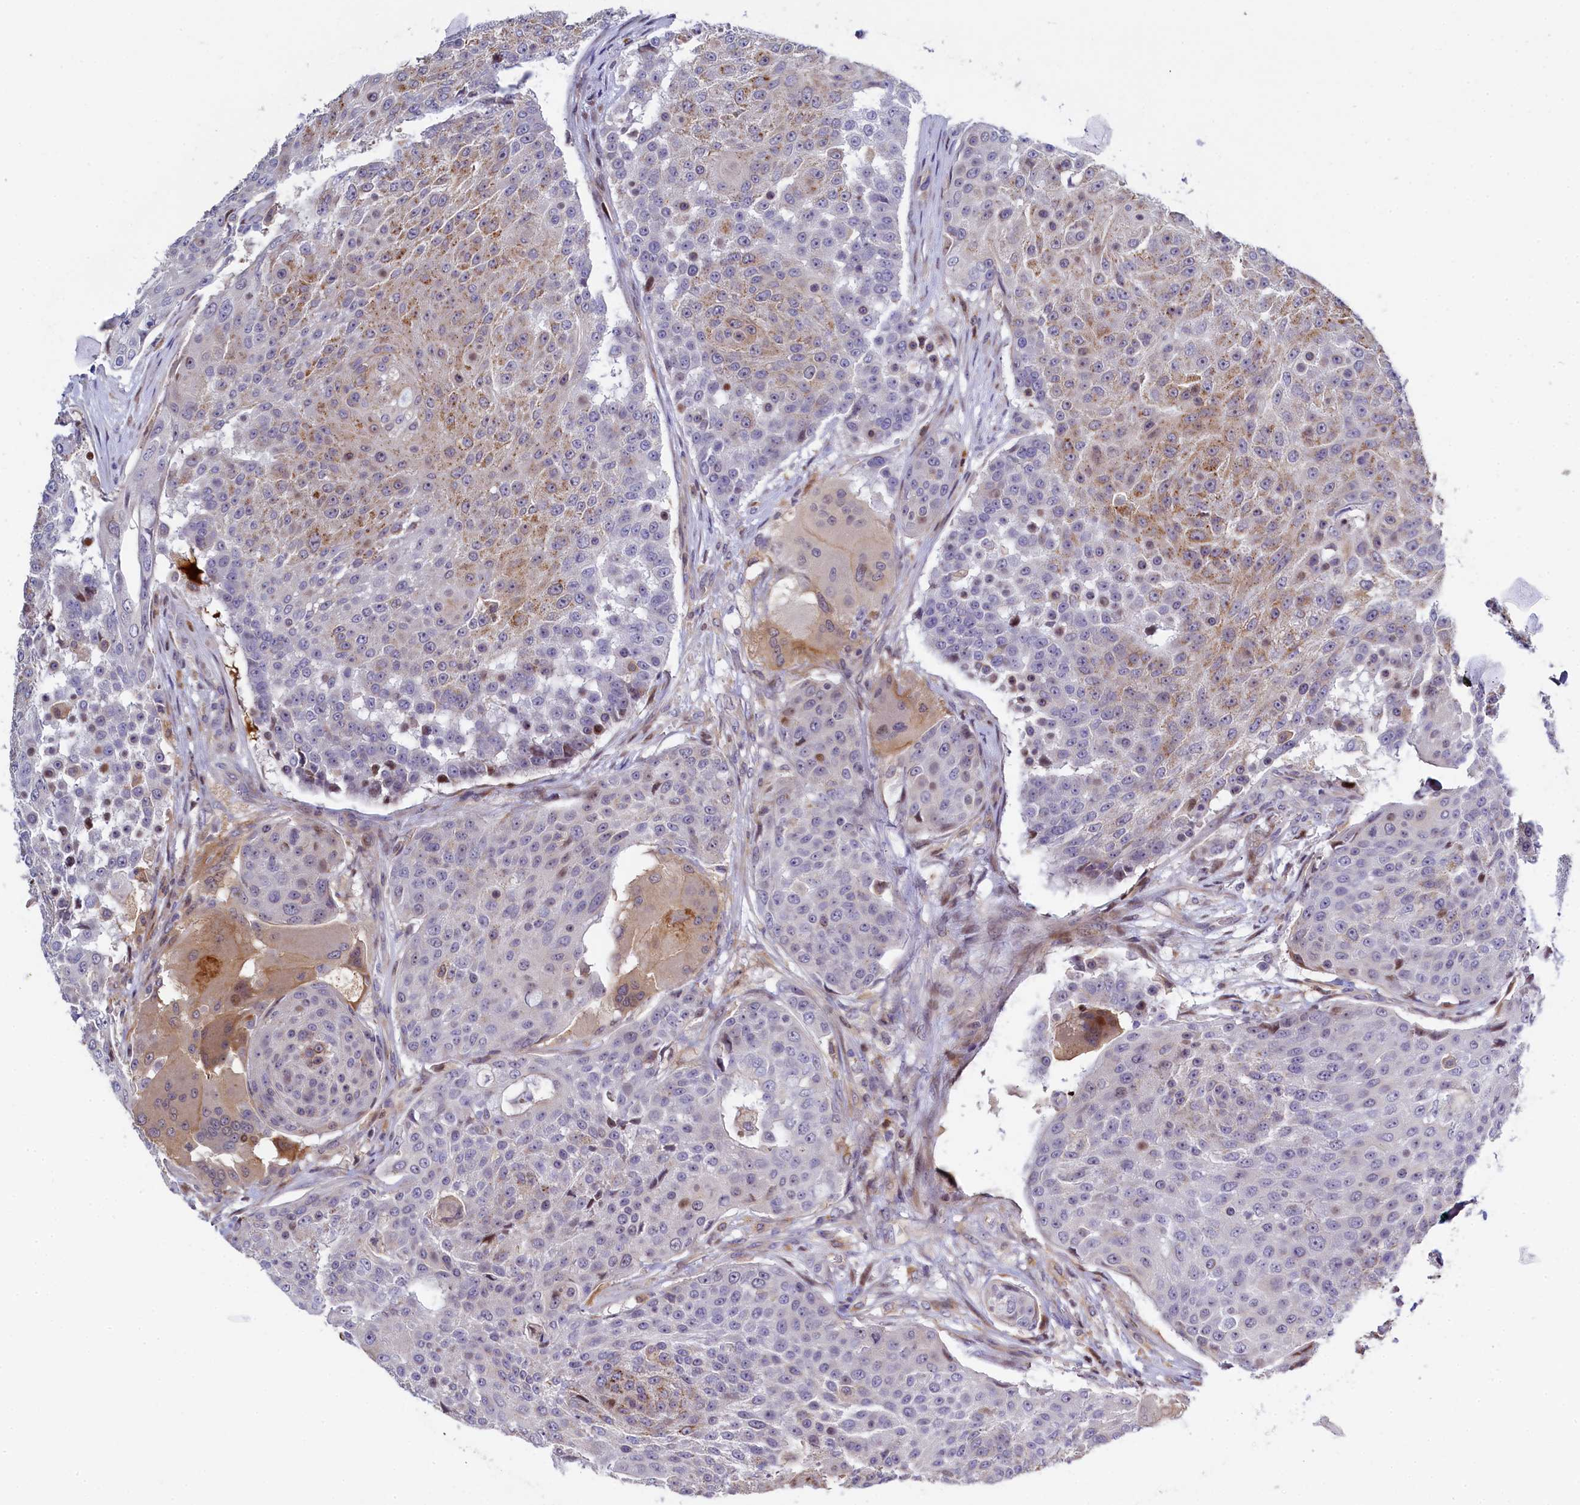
{"staining": {"intensity": "weak", "quantity": "<25%", "location": "cytoplasmic/membranous"}, "tissue": "urothelial cancer", "cell_type": "Tumor cells", "image_type": "cancer", "snomed": [{"axis": "morphology", "description": "Urothelial carcinoma, High grade"}, {"axis": "topography", "description": "Urinary bladder"}], "caption": "Immunohistochemistry (IHC) micrograph of human urothelial cancer stained for a protein (brown), which demonstrates no staining in tumor cells.", "gene": "TGDS", "patient": {"sex": "female", "age": 63}}